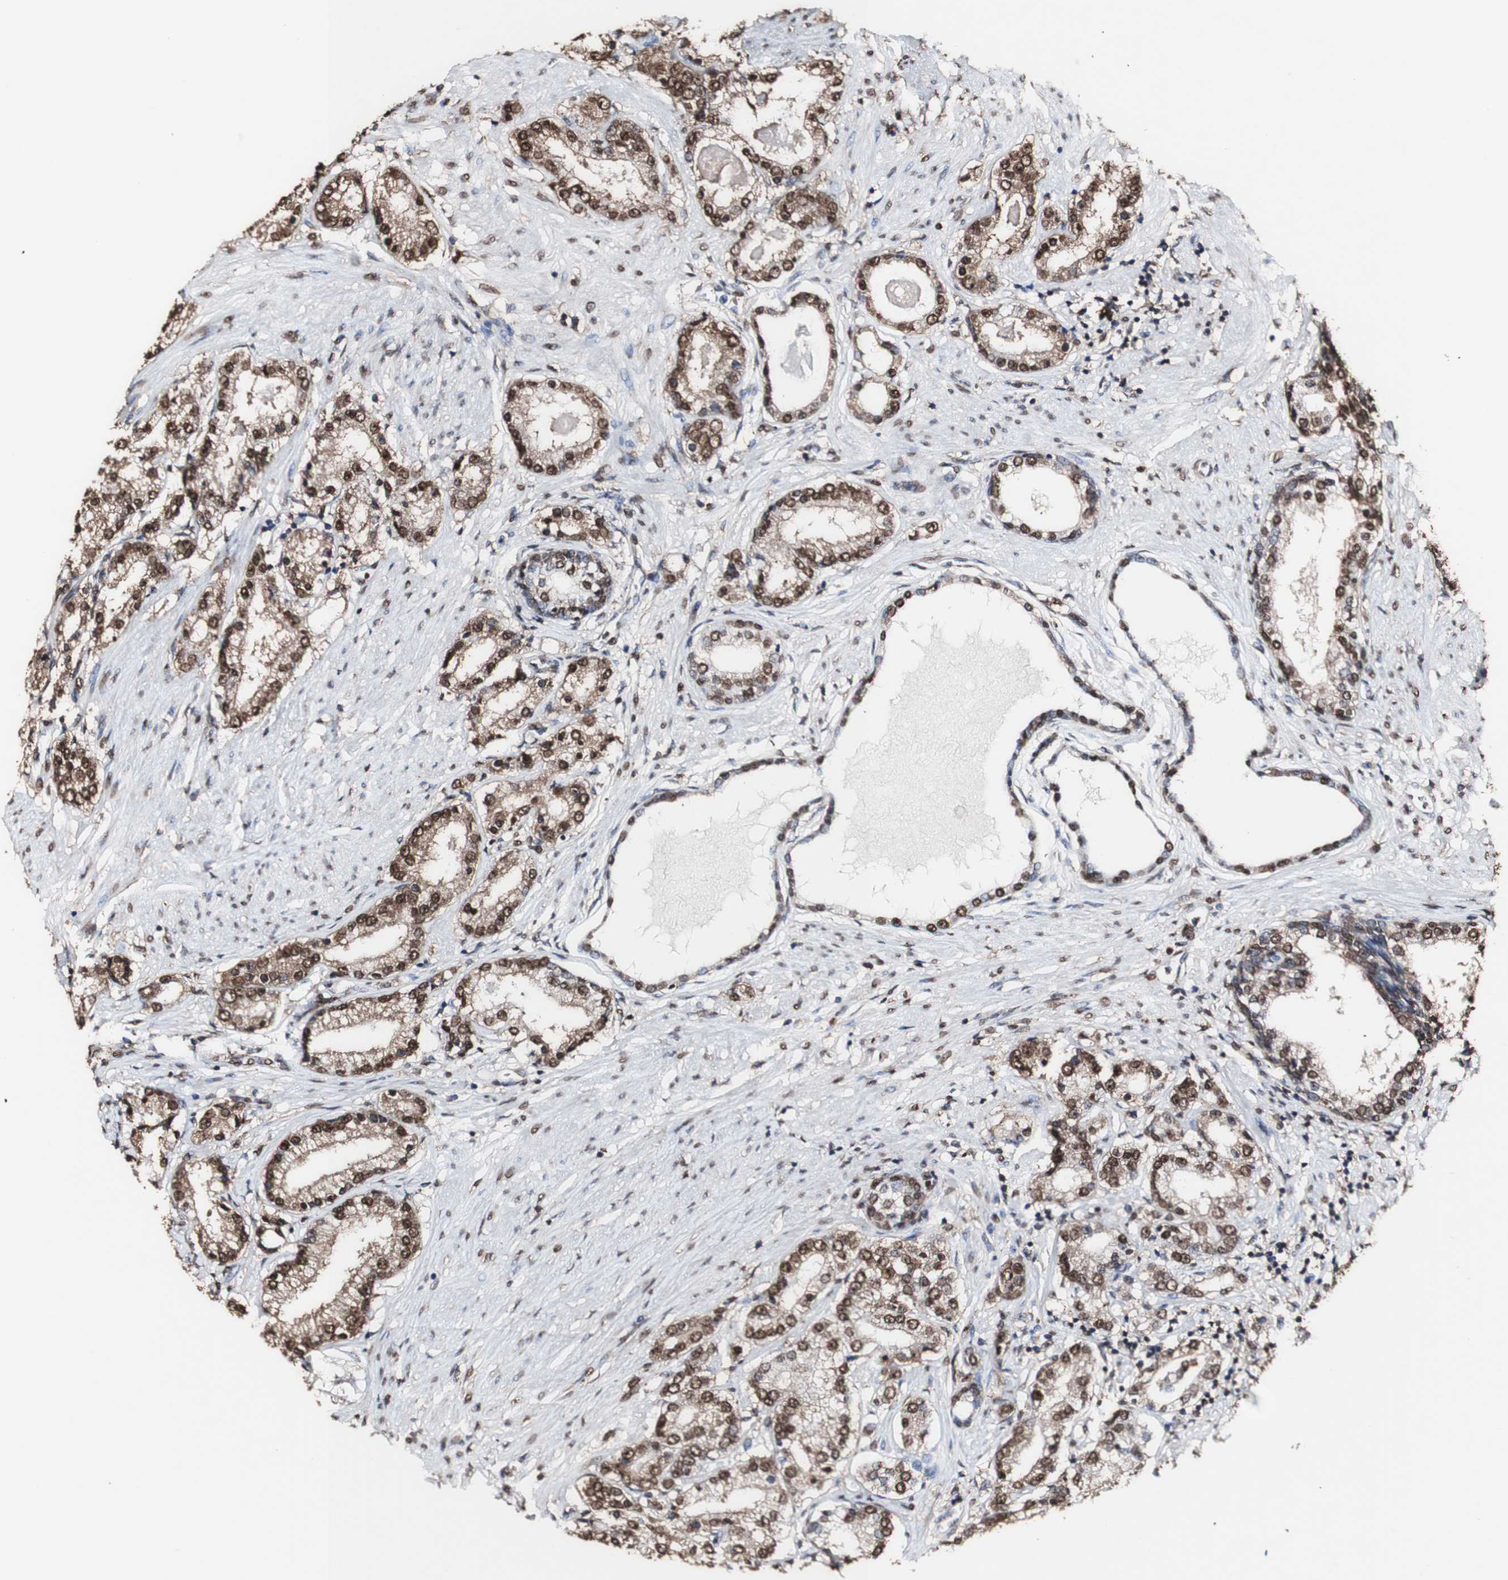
{"staining": {"intensity": "strong", "quantity": ">75%", "location": "cytoplasmic/membranous,nuclear"}, "tissue": "prostate cancer", "cell_type": "Tumor cells", "image_type": "cancer", "snomed": [{"axis": "morphology", "description": "Adenocarcinoma, Low grade"}, {"axis": "topography", "description": "Prostate"}], "caption": "This image shows prostate adenocarcinoma (low-grade) stained with IHC to label a protein in brown. The cytoplasmic/membranous and nuclear of tumor cells show strong positivity for the protein. Nuclei are counter-stained blue.", "gene": "PIDD1", "patient": {"sex": "male", "age": 63}}